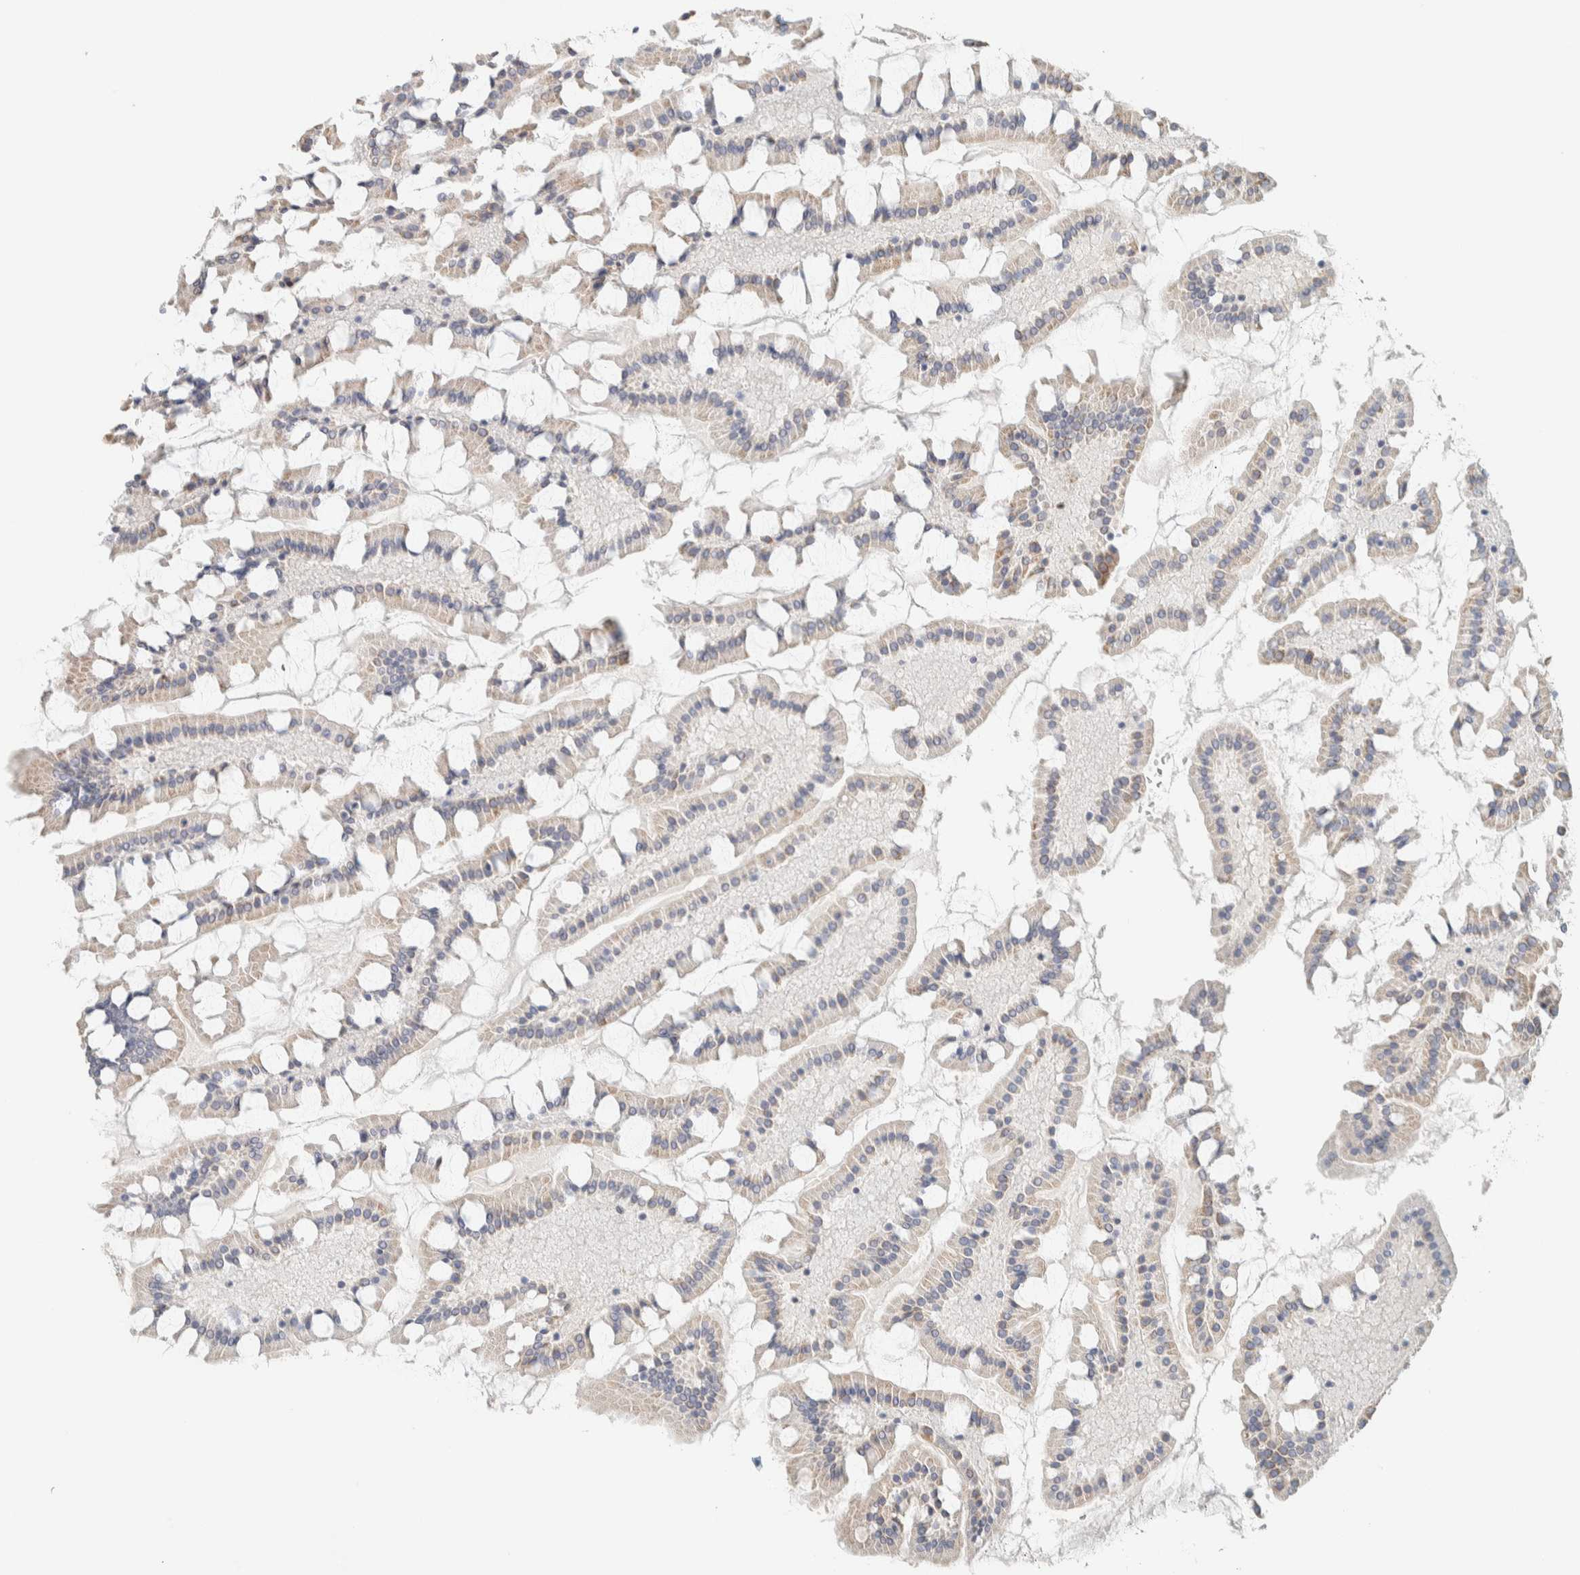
{"staining": {"intensity": "moderate", "quantity": "<25%", "location": "cytoplasmic/membranous"}, "tissue": "small intestine", "cell_type": "Glandular cells", "image_type": "normal", "snomed": [{"axis": "morphology", "description": "Normal tissue, NOS"}, {"axis": "topography", "description": "Small intestine"}], "caption": "Immunohistochemistry (IHC) histopathology image of benign small intestine: small intestine stained using IHC demonstrates low levels of moderate protein expression localized specifically in the cytoplasmic/membranous of glandular cells, appearing as a cytoplasmic/membranous brown color.", "gene": "NDE1", "patient": {"sex": "male", "age": 41}}